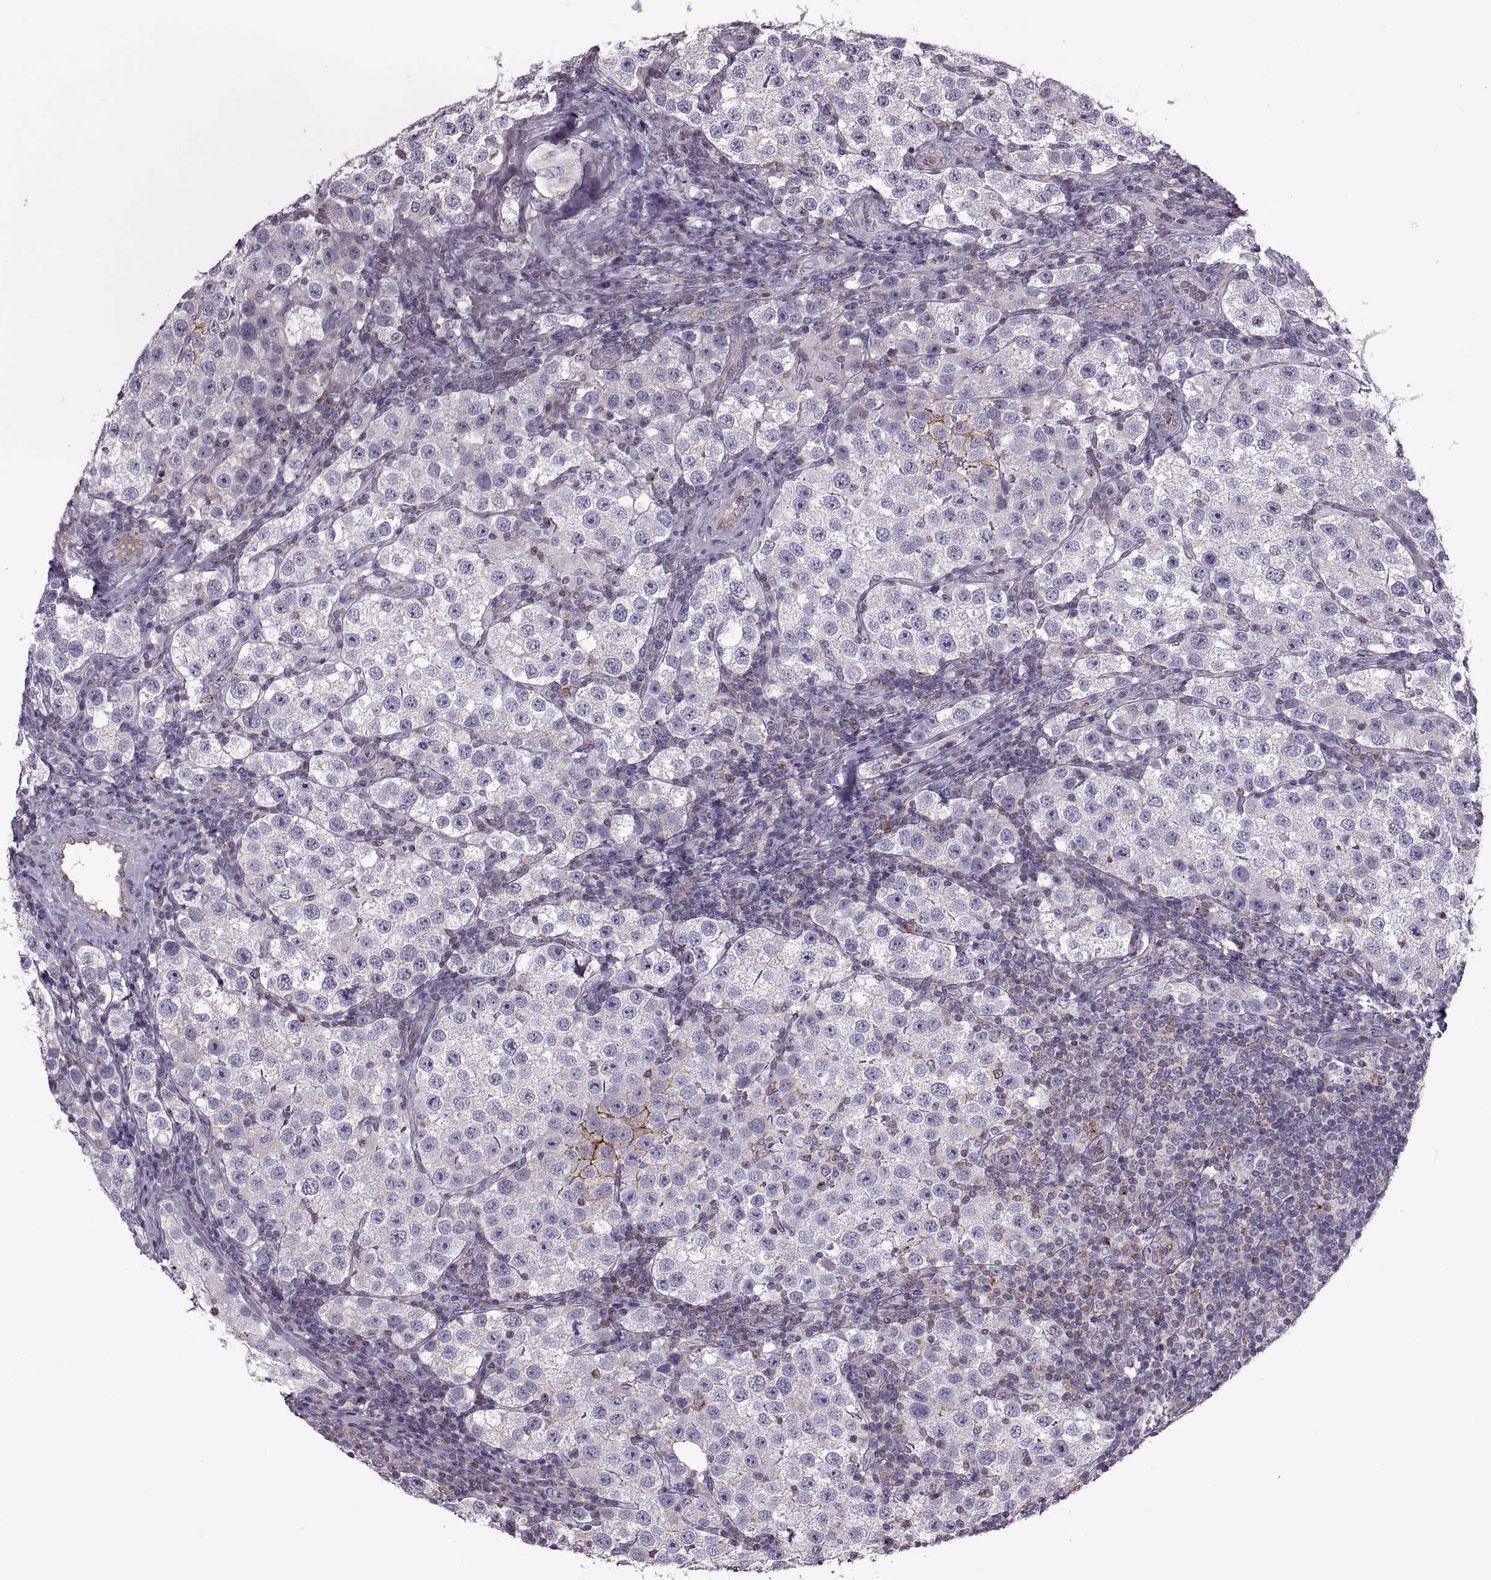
{"staining": {"intensity": "negative", "quantity": "none", "location": "none"}, "tissue": "testis cancer", "cell_type": "Tumor cells", "image_type": "cancer", "snomed": [{"axis": "morphology", "description": "Seminoma, NOS"}, {"axis": "topography", "description": "Testis"}], "caption": "Testis seminoma stained for a protein using IHC displays no positivity tumor cells.", "gene": "SLC2A3", "patient": {"sex": "male", "age": 37}}